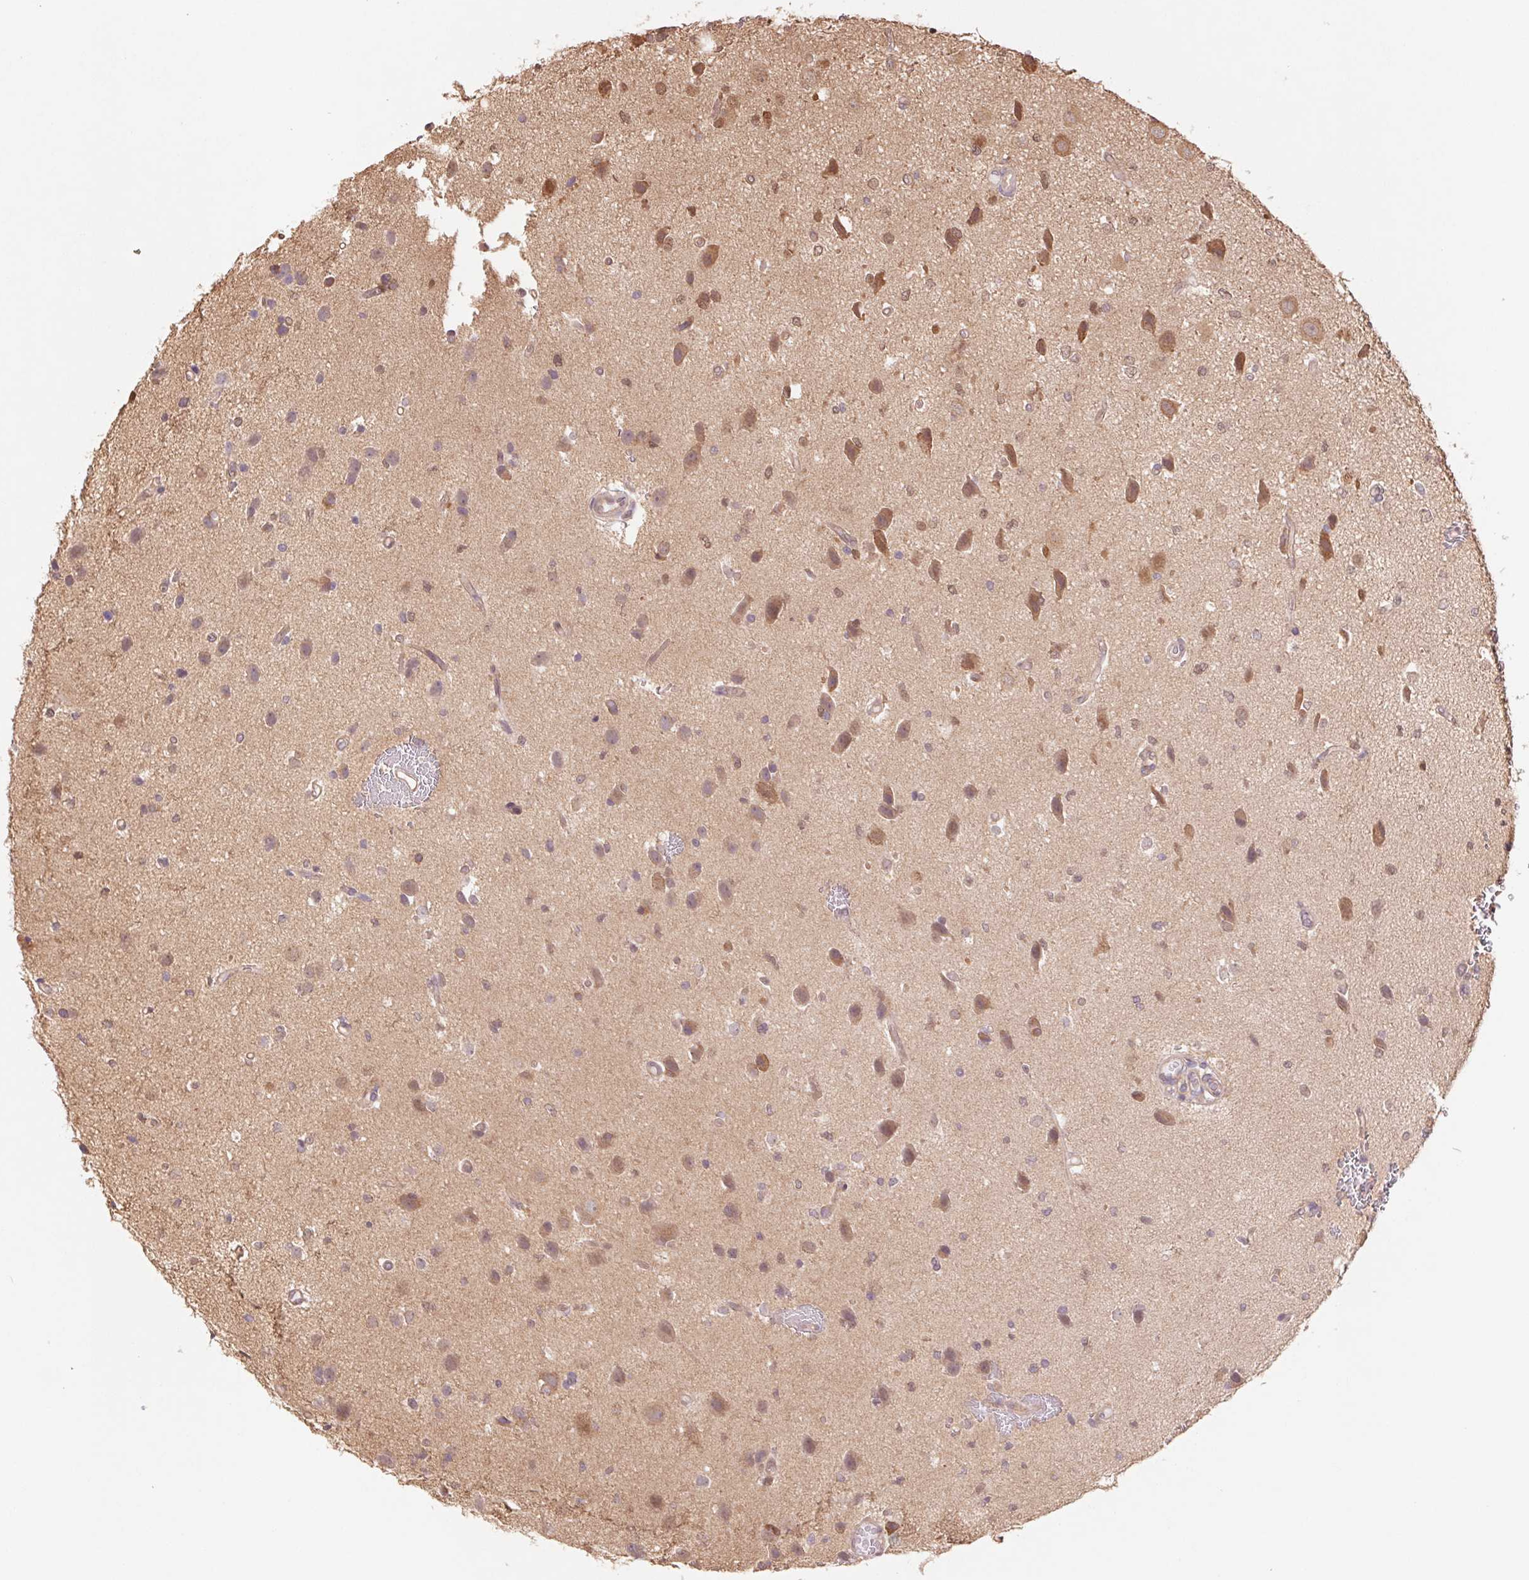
{"staining": {"intensity": "moderate", "quantity": "25%-75%", "location": "cytoplasmic/membranous,nuclear"}, "tissue": "glioma", "cell_type": "Tumor cells", "image_type": "cancer", "snomed": [{"axis": "morphology", "description": "Glioma, malignant, Low grade"}, {"axis": "topography", "description": "Brain"}], "caption": "Glioma stained with a brown dye displays moderate cytoplasmic/membranous and nuclear positive staining in approximately 25%-75% of tumor cells.", "gene": "RRM1", "patient": {"sex": "female", "age": 32}}